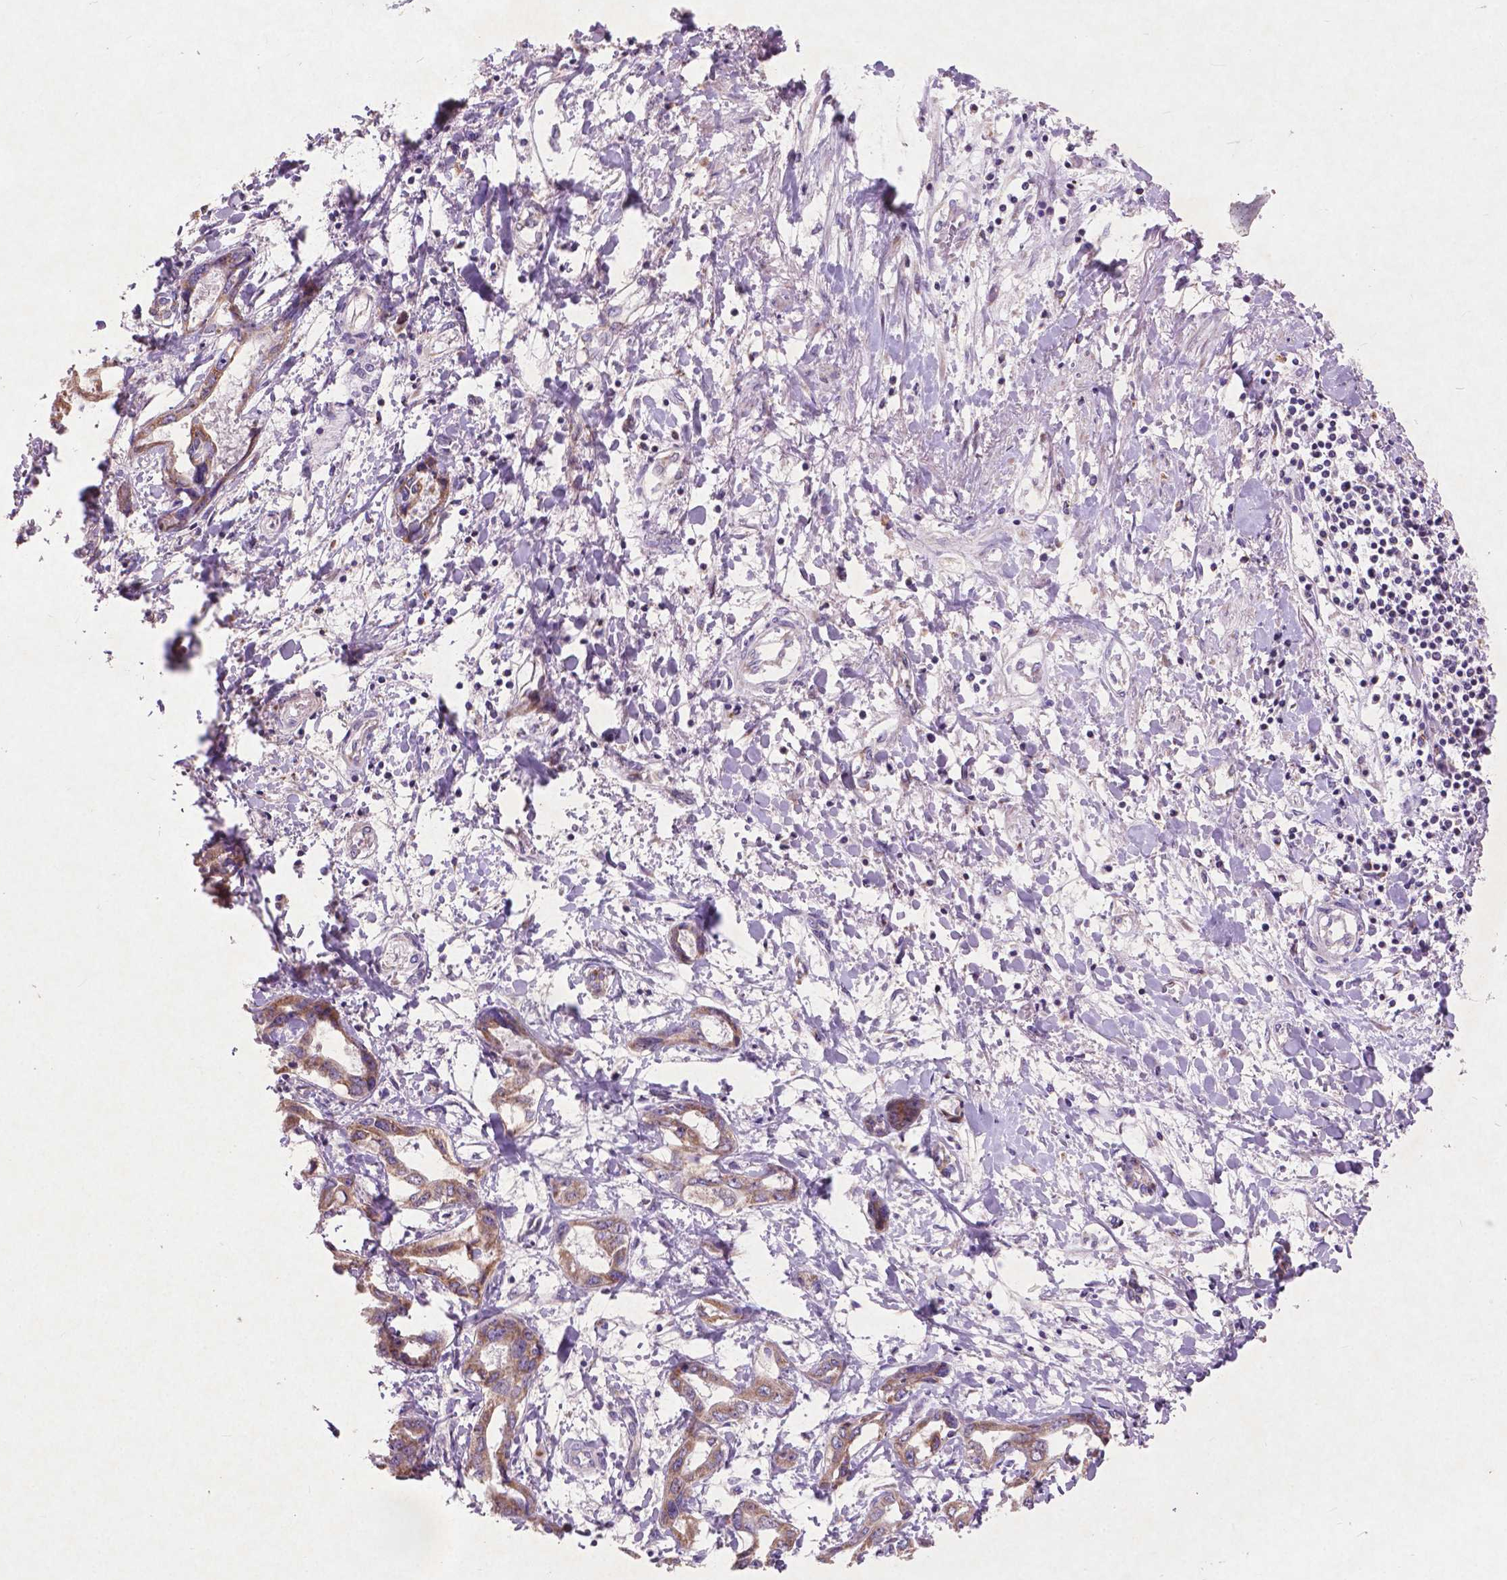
{"staining": {"intensity": "weak", "quantity": ">75%", "location": "cytoplasmic/membranous"}, "tissue": "liver cancer", "cell_type": "Tumor cells", "image_type": "cancer", "snomed": [{"axis": "morphology", "description": "Cholangiocarcinoma"}, {"axis": "topography", "description": "Liver"}], "caption": "Human liver cancer (cholangiocarcinoma) stained with a brown dye exhibits weak cytoplasmic/membranous positive expression in approximately >75% of tumor cells.", "gene": "ATG4D", "patient": {"sex": "male", "age": 59}}